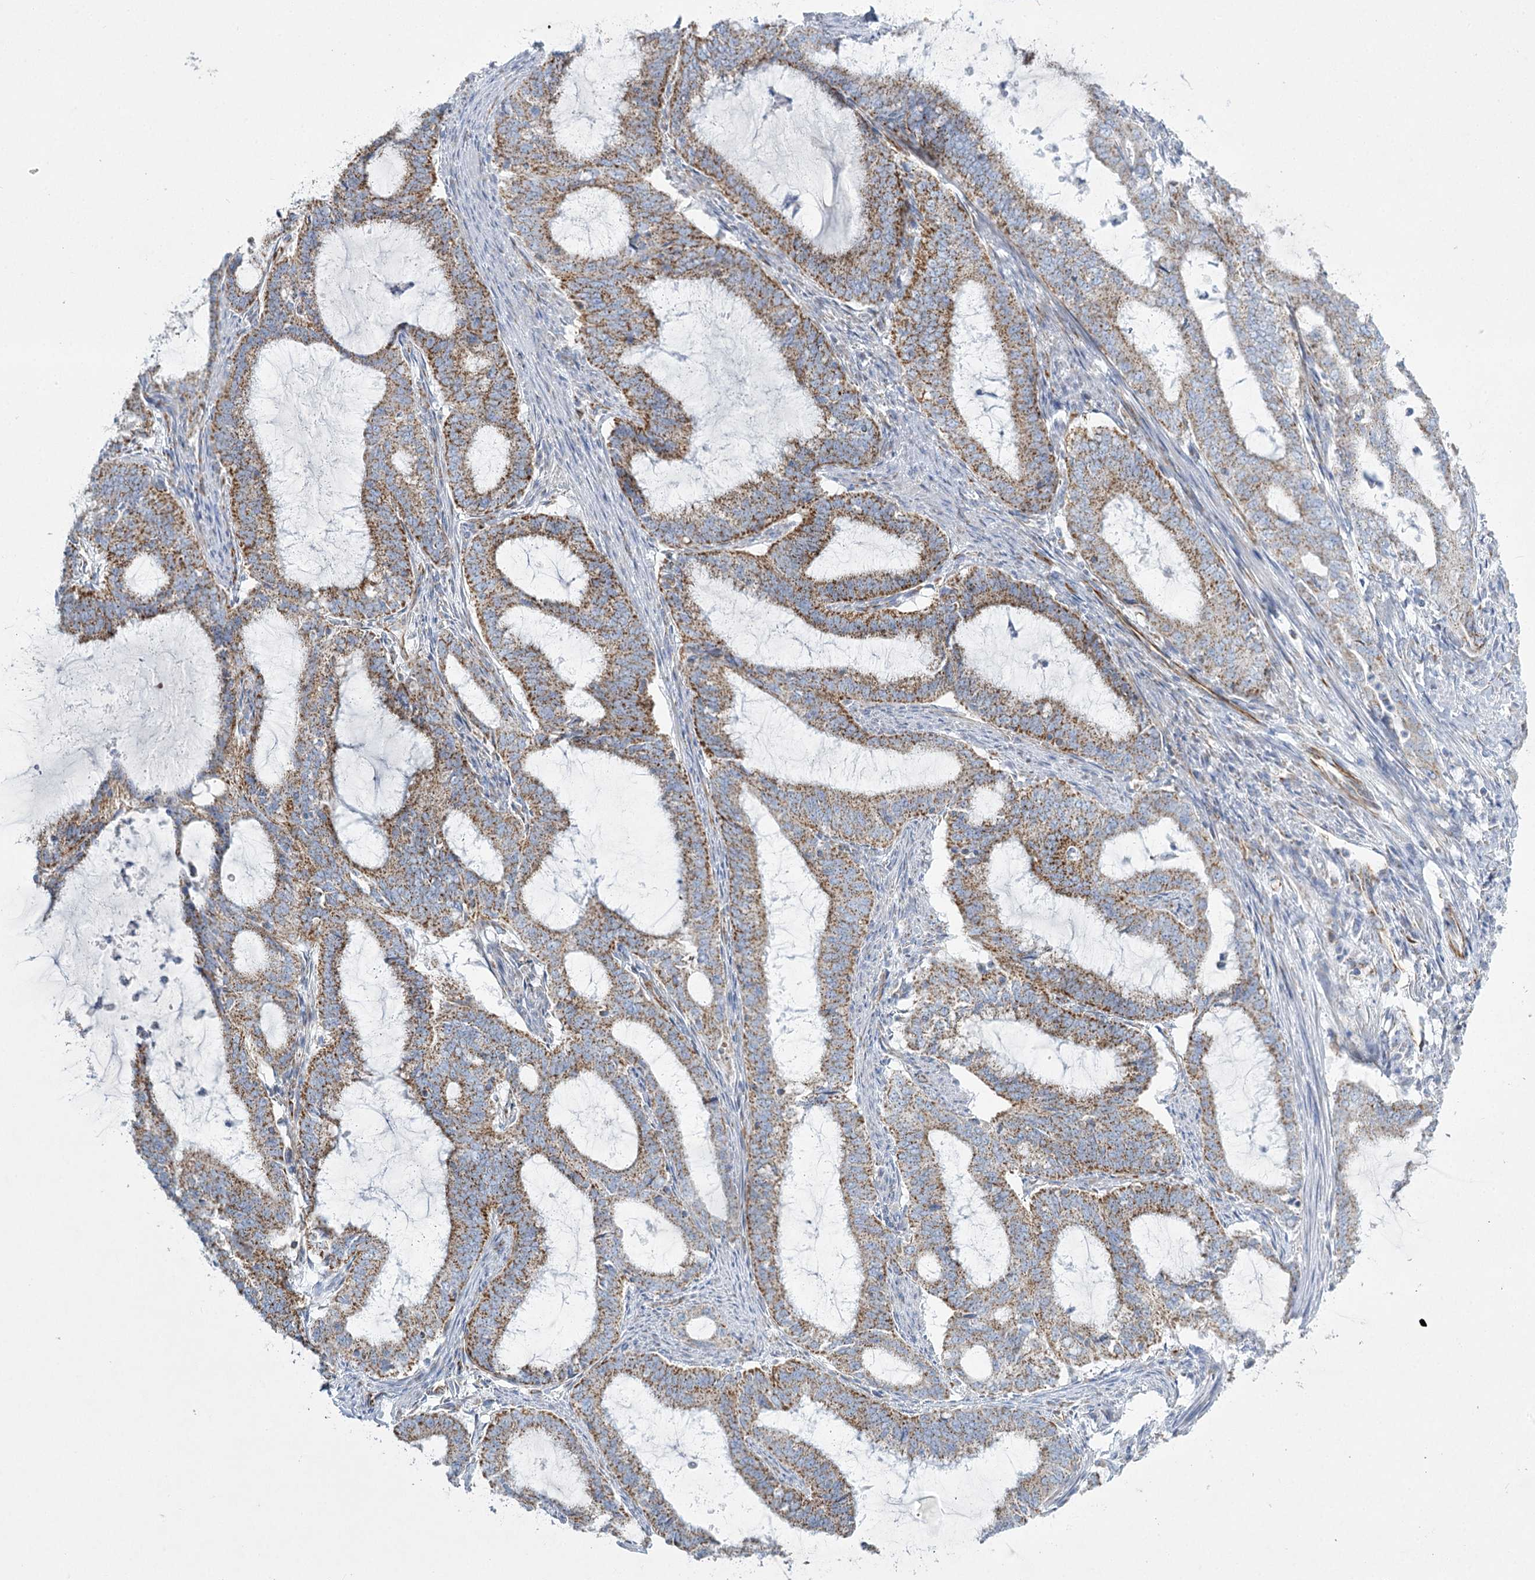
{"staining": {"intensity": "strong", "quantity": ">75%", "location": "cytoplasmic/membranous"}, "tissue": "endometrial cancer", "cell_type": "Tumor cells", "image_type": "cancer", "snomed": [{"axis": "morphology", "description": "Adenocarcinoma, NOS"}, {"axis": "topography", "description": "Endometrium"}], "caption": "Immunohistochemical staining of endometrial cancer (adenocarcinoma) shows high levels of strong cytoplasmic/membranous protein positivity in about >75% of tumor cells.", "gene": "DHTKD1", "patient": {"sex": "female", "age": 51}}